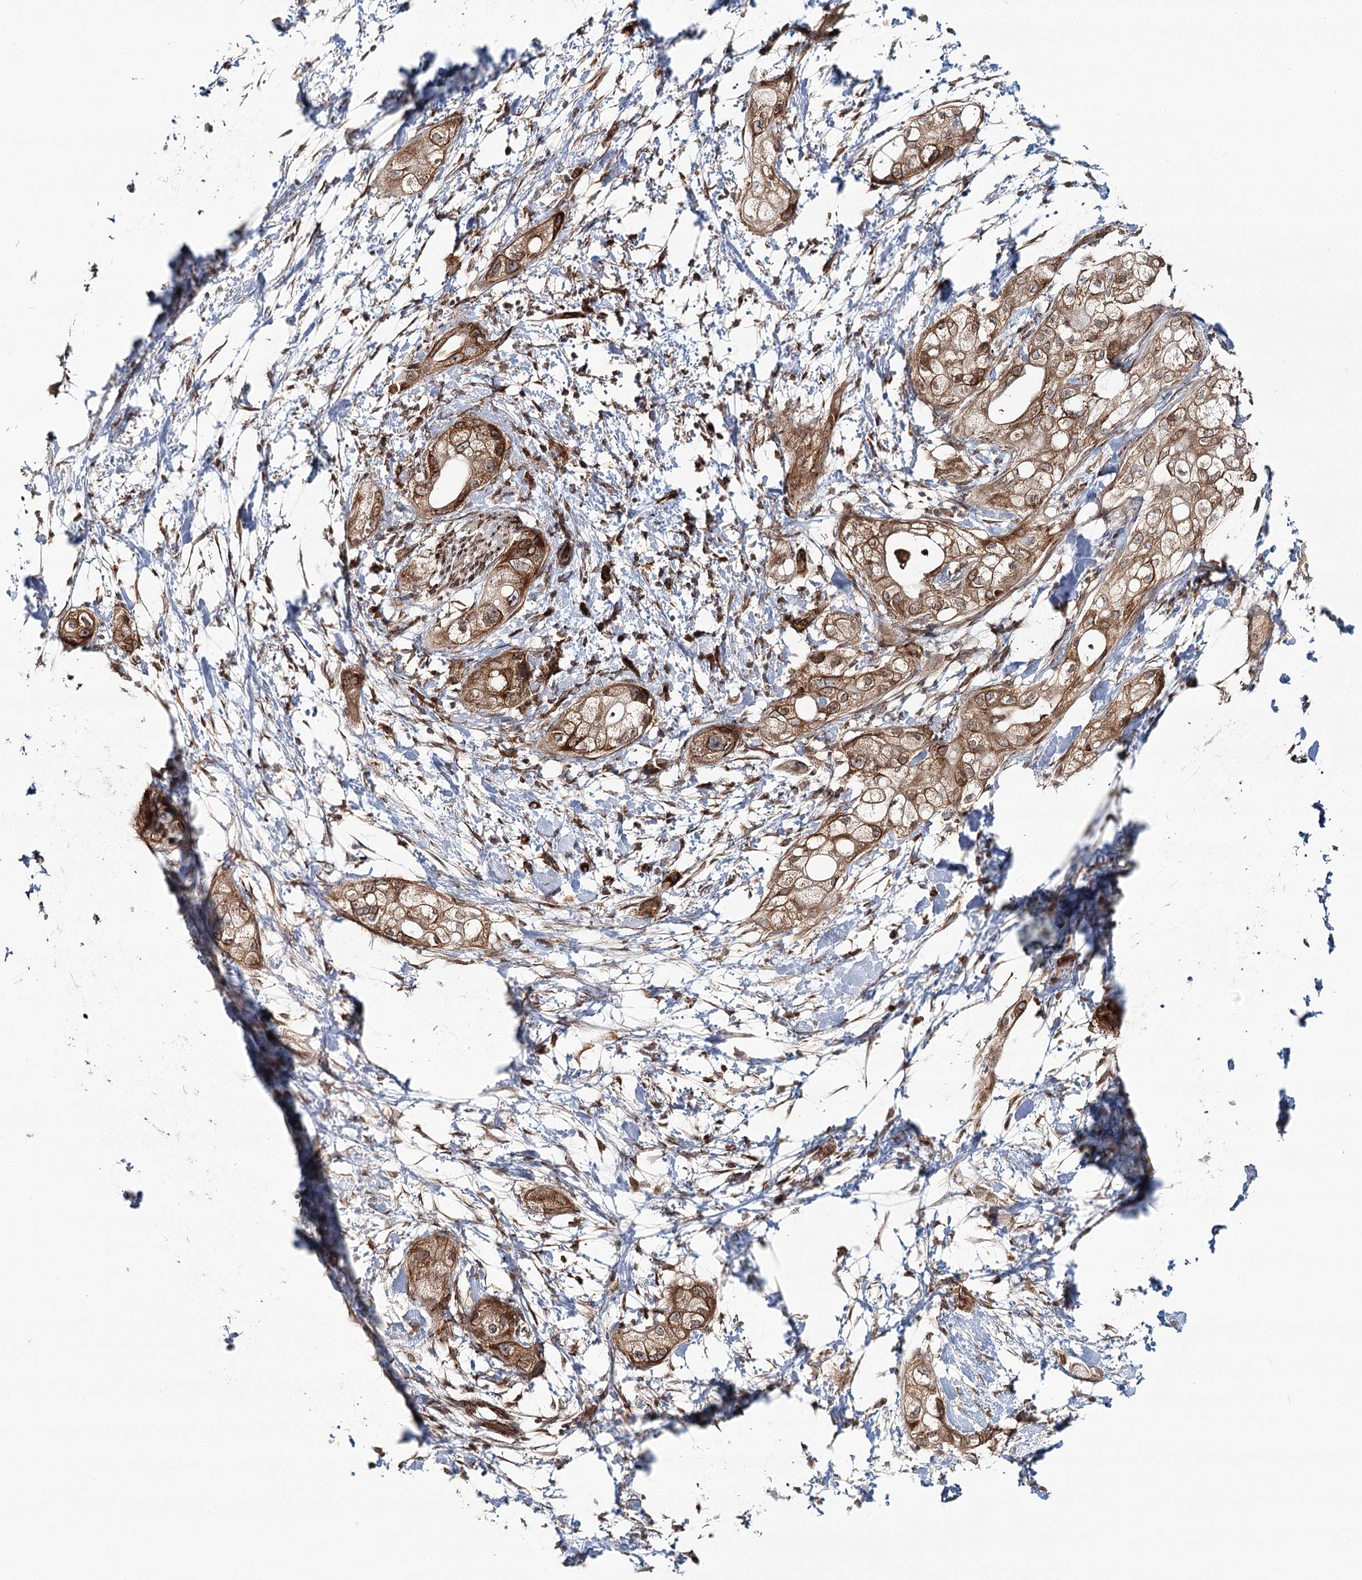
{"staining": {"intensity": "moderate", "quantity": ">75%", "location": "cytoplasmic/membranous"}, "tissue": "pancreatic cancer", "cell_type": "Tumor cells", "image_type": "cancer", "snomed": [{"axis": "morphology", "description": "Adenocarcinoma, NOS"}, {"axis": "topography", "description": "Pancreas"}], "caption": "A medium amount of moderate cytoplasmic/membranous expression is identified in about >75% of tumor cells in pancreatic cancer (adenocarcinoma) tissue. (IHC, brightfield microscopy, high magnification).", "gene": "OTUD4", "patient": {"sex": "male", "age": 58}}